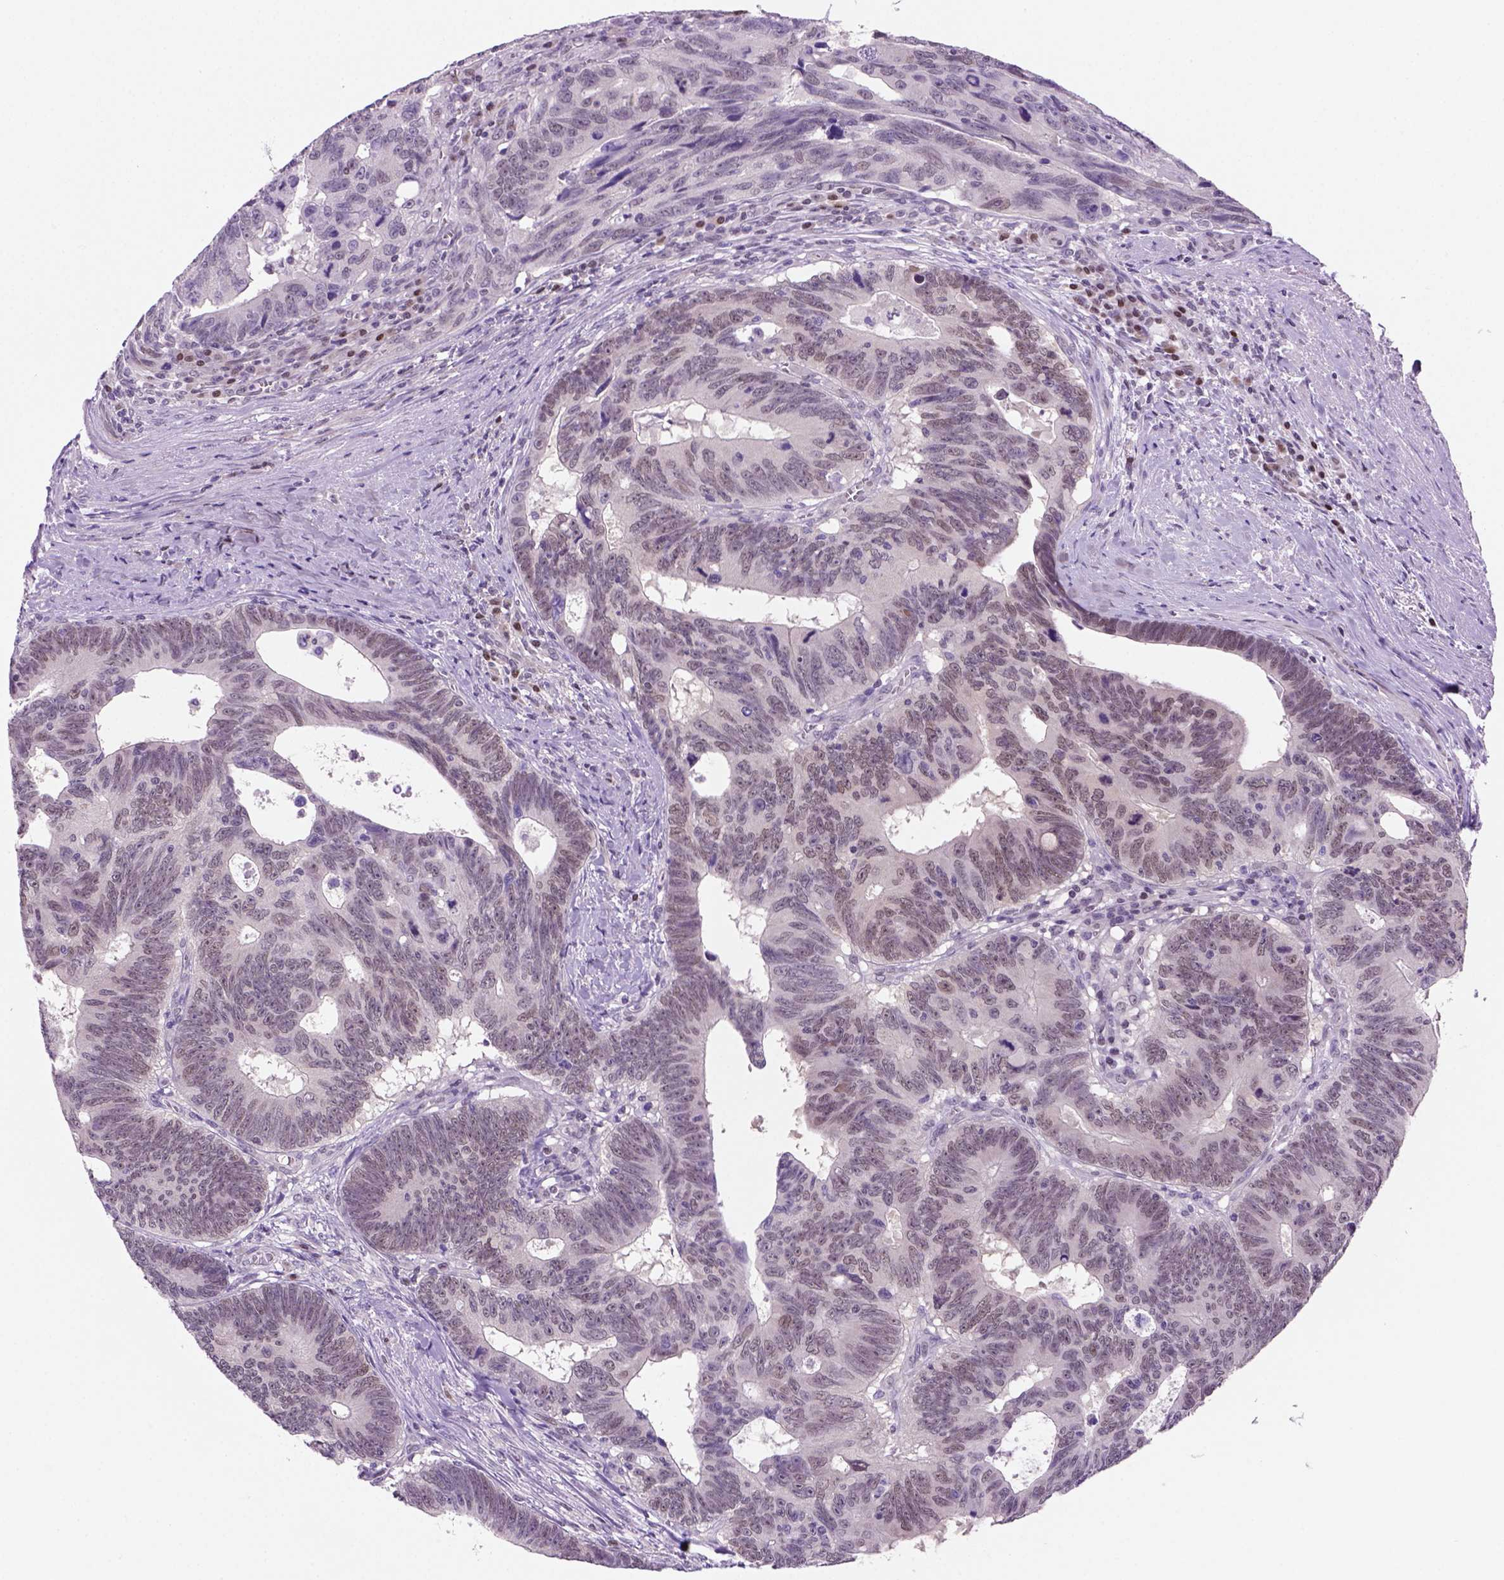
{"staining": {"intensity": "weak", "quantity": "<25%", "location": "nuclear"}, "tissue": "colorectal cancer", "cell_type": "Tumor cells", "image_type": "cancer", "snomed": [{"axis": "morphology", "description": "Adenocarcinoma, NOS"}, {"axis": "topography", "description": "Colon"}], "caption": "Human colorectal cancer (adenocarcinoma) stained for a protein using immunohistochemistry exhibits no expression in tumor cells.", "gene": "MGMT", "patient": {"sex": "female", "age": 77}}